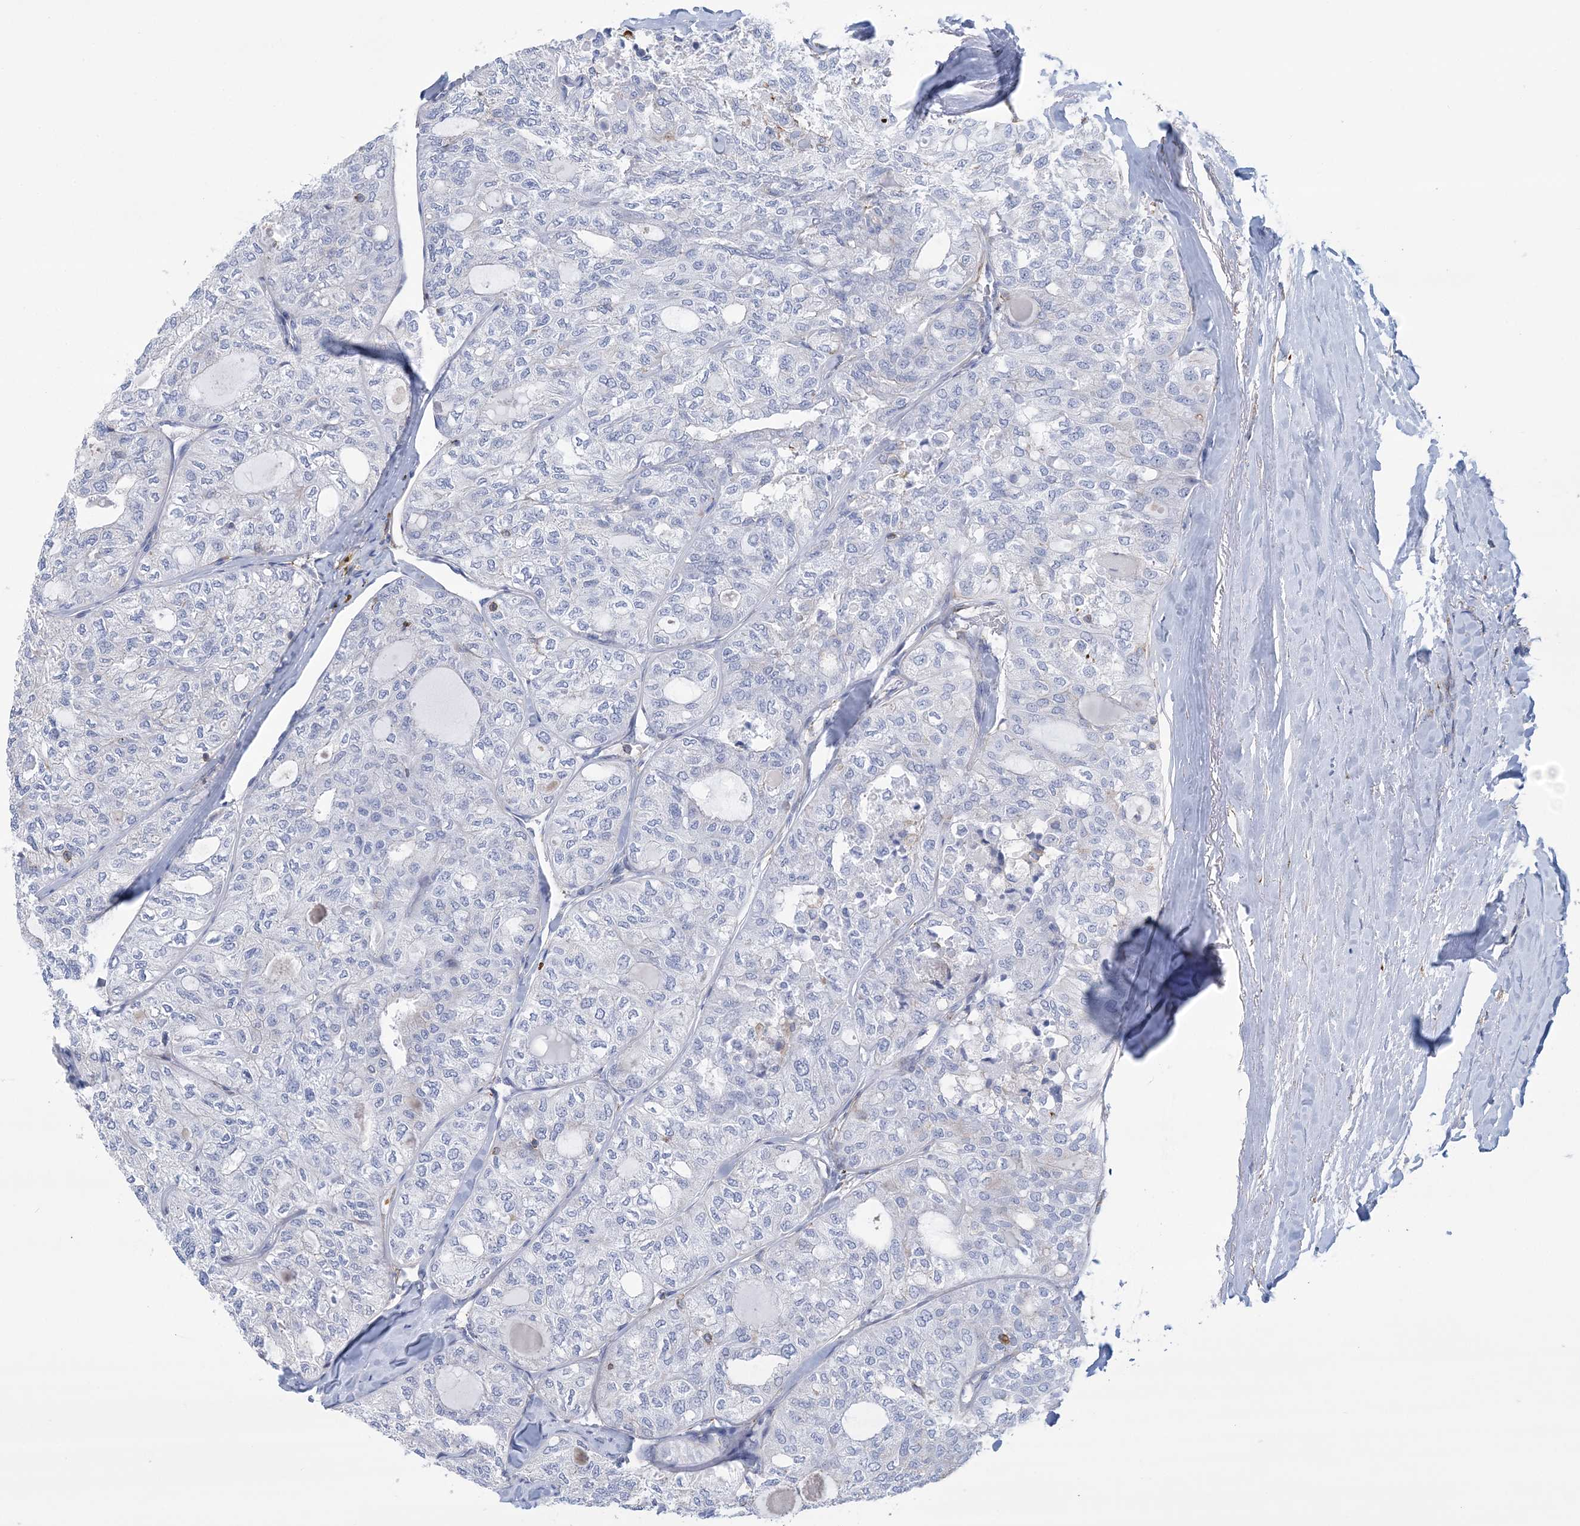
{"staining": {"intensity": "negative", "quantity": "none", "location": "none"}, "tissue": "thyroid cancer", "cell_type": "Tumor cells", "image_type": "cancer", "snomed": [{"axis": "morphology", "description": "Follicular adenoma carcinoma, NOS"}, {"axis": "topography", "description": "Thyroid gland"}], "caption": "Immunohistochemical staining of human thyroid cancer demonstrates no significant staining in tumor cells.", "gene": "C11orf21", "patient": {"sex": "male", "age": 75}}